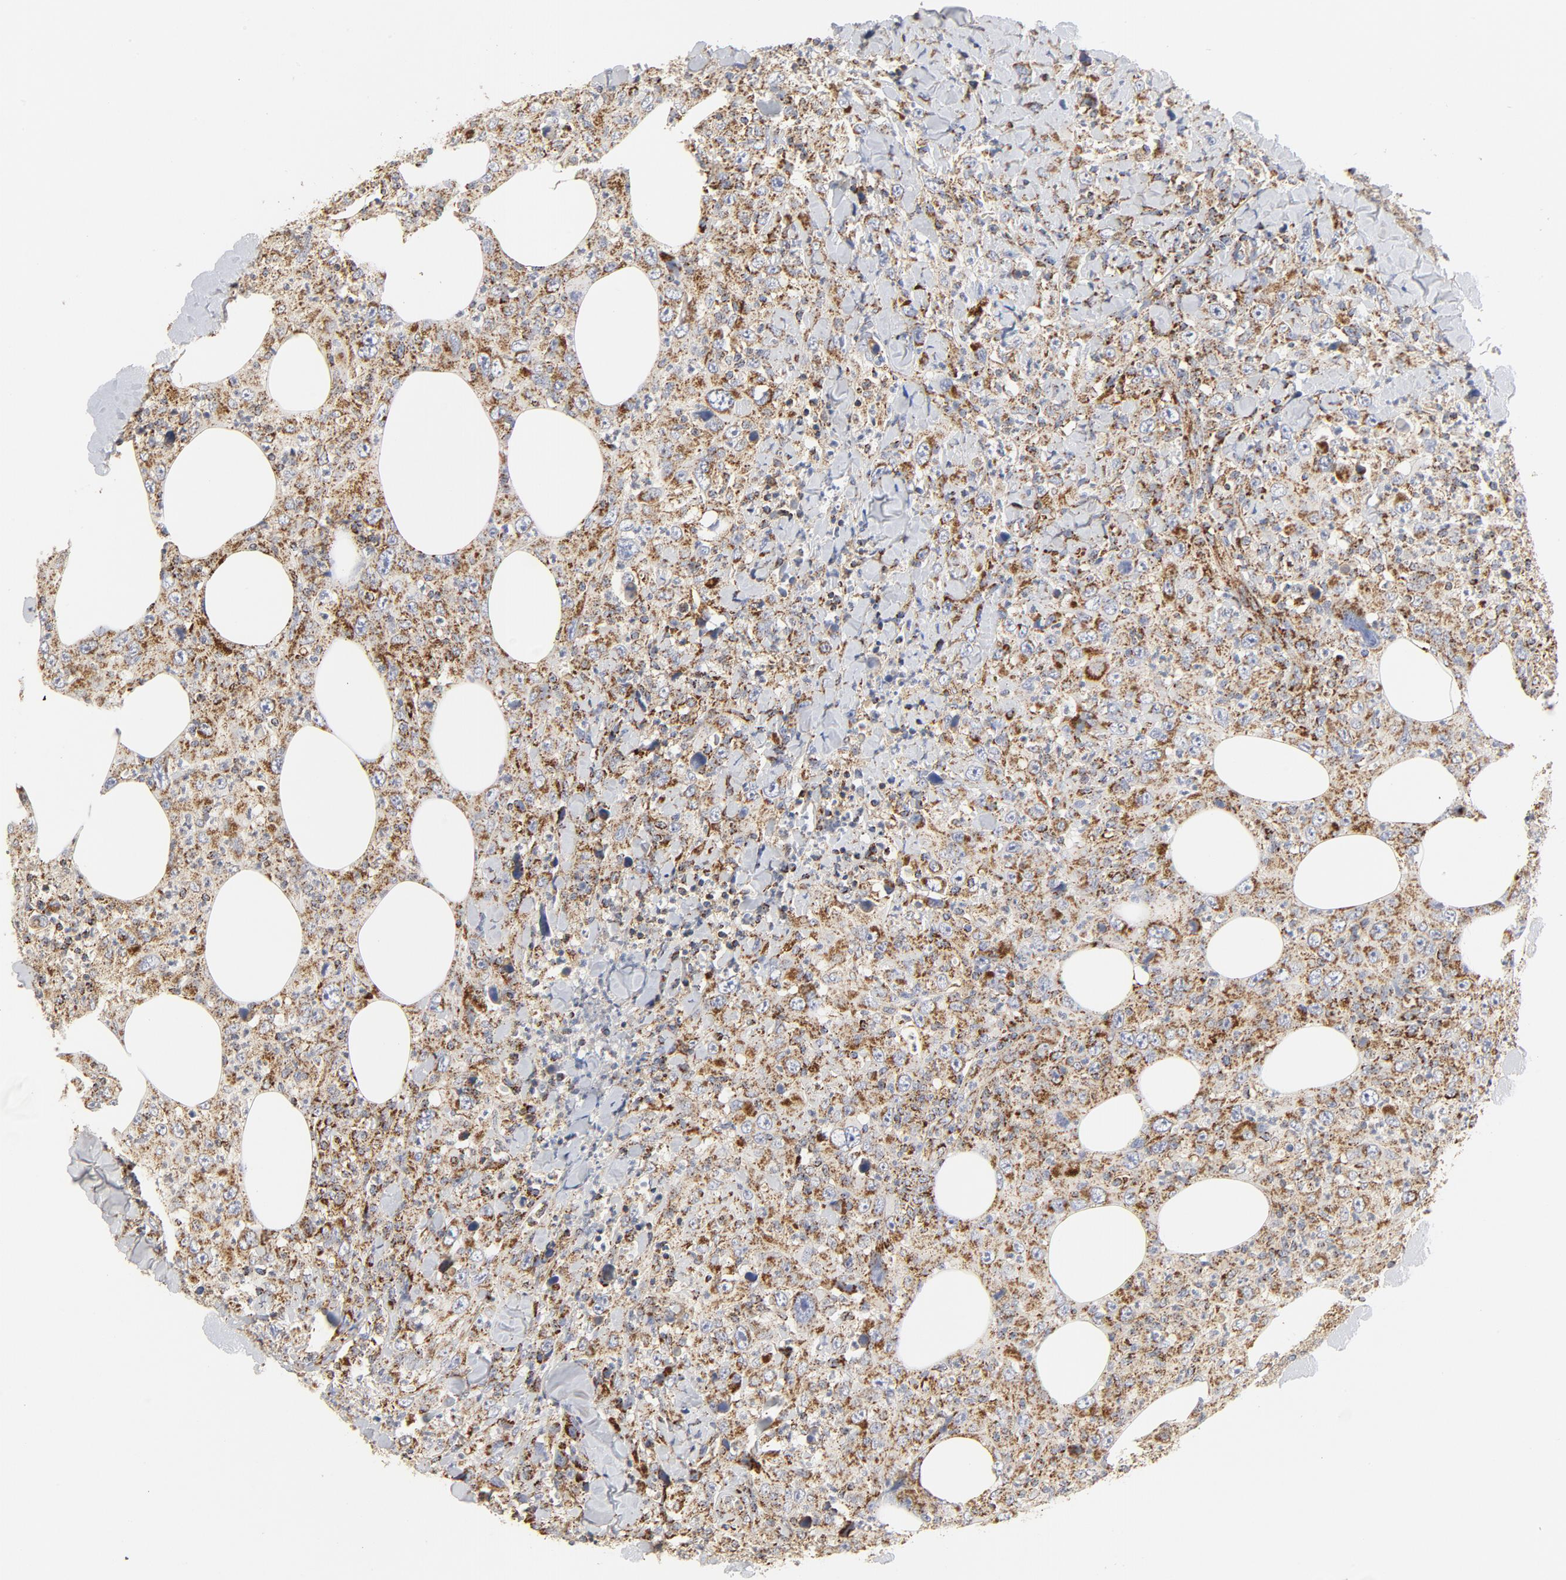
{"staining": {"intensity": "strong", "quantity": ">75%", "location": "cytoplasmic/membranous"}, "tissue": "thyroid cancer", "cell_type": "Tumor cells", "image_type": "cancer", "snomed": [{"axis": "morphology", "description": "Carcinoma, NOS"}, {"axis": "topography", "description": "Thyroid gland"}], "caption": "Immunohistochemical staining of human thyroid cancer (carcinoma) reveals strong cytoplasmic/membranous protein expression in about >75% of tumor cells.", "gene": "PCNX4", "patient": {"sex": "female", "age": 77}}